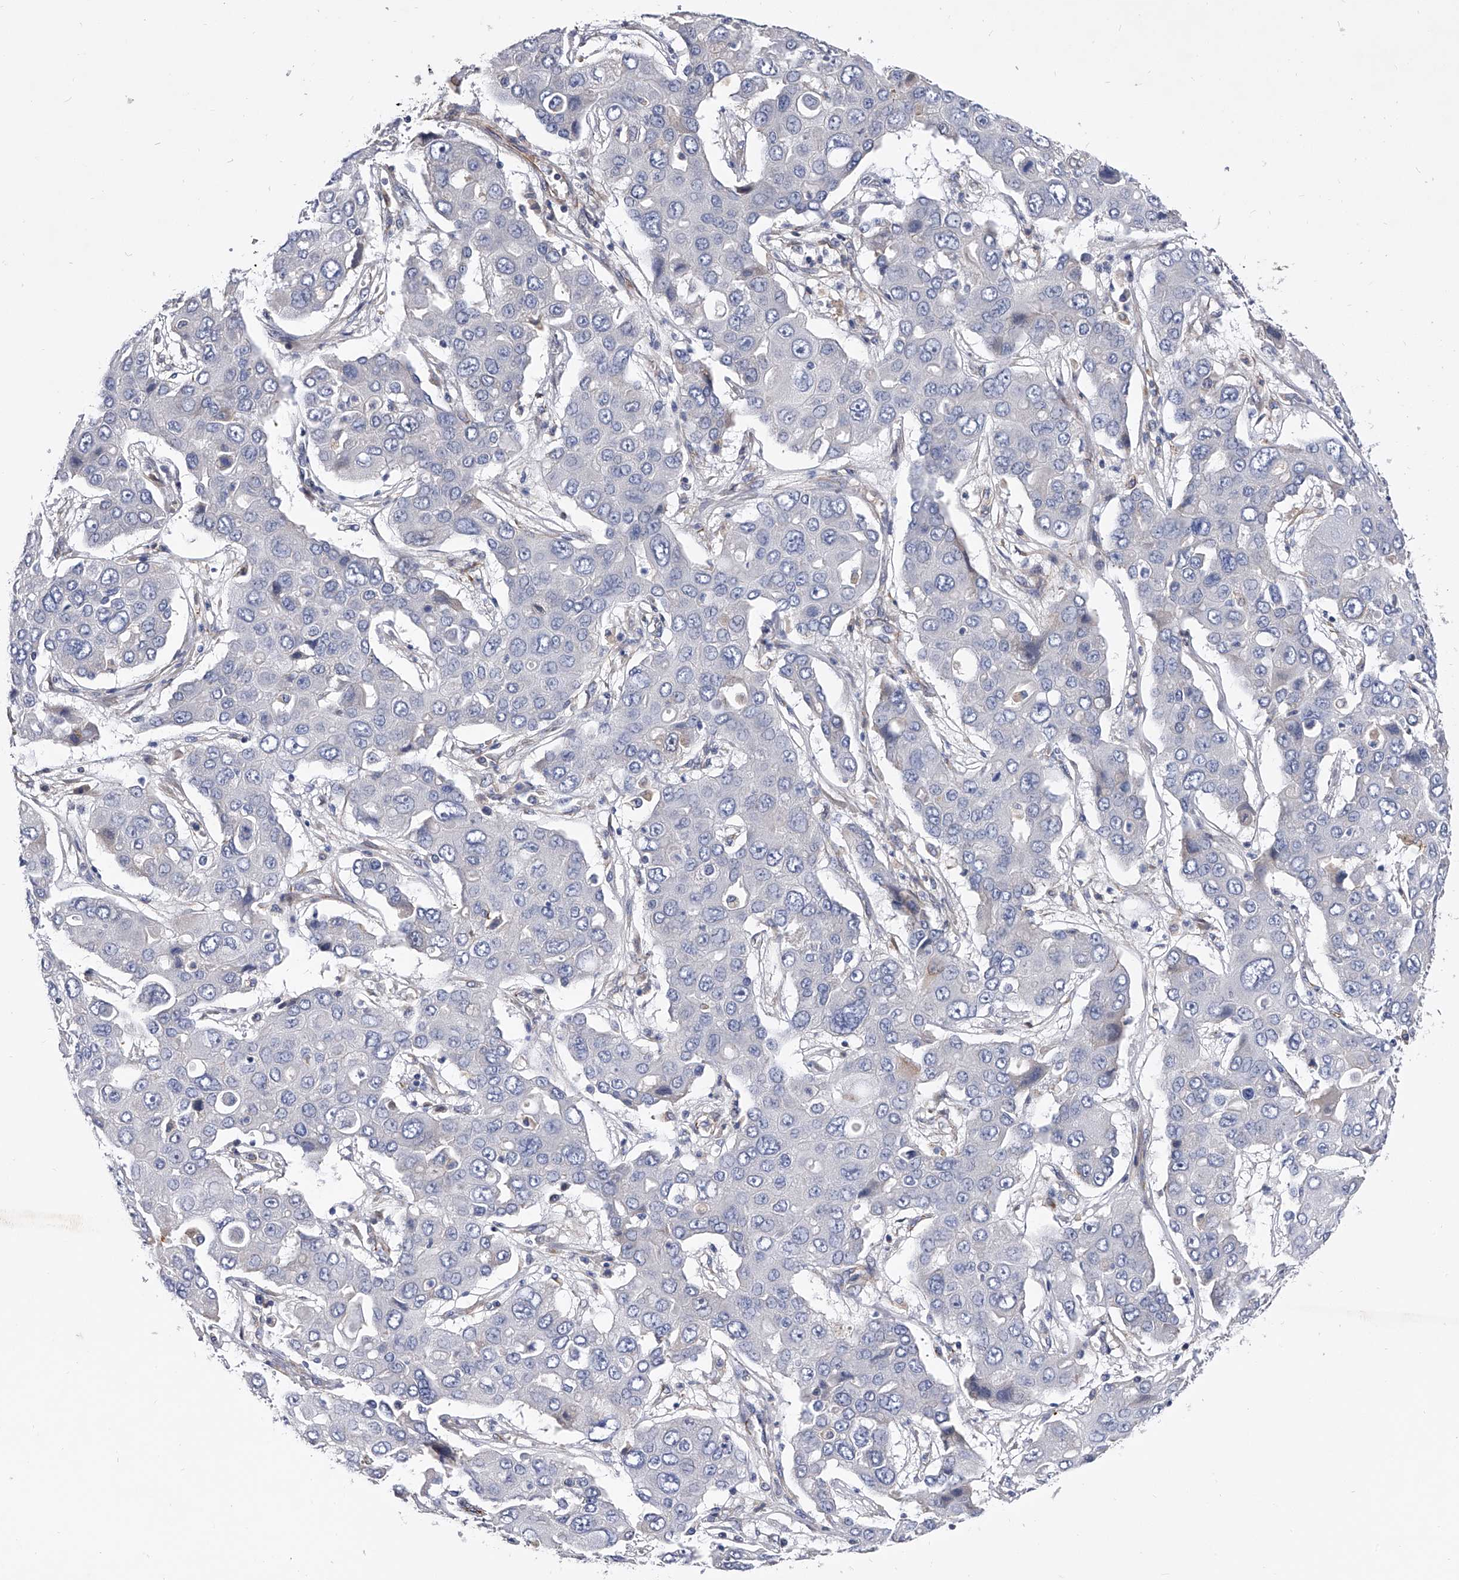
{"staining": {"intensity": "negative", "quantity": "none", "location": "none"}, "tissue": "liver cancer", "cell_type": "Tumor cells", "image_type": "cancer", "snomed": [{"axis": "morphology", "description": "Cholangiocarcinoma"}, {"axis": "topography", "description": "Liver"}], "caption": "The immunohistochemistry (IHC) photomicrograph has no significant staining in tumor cells of liver cancer tissue.", "gene": "EFCAB7", "patient": {"sex": "male", "age": 67}}